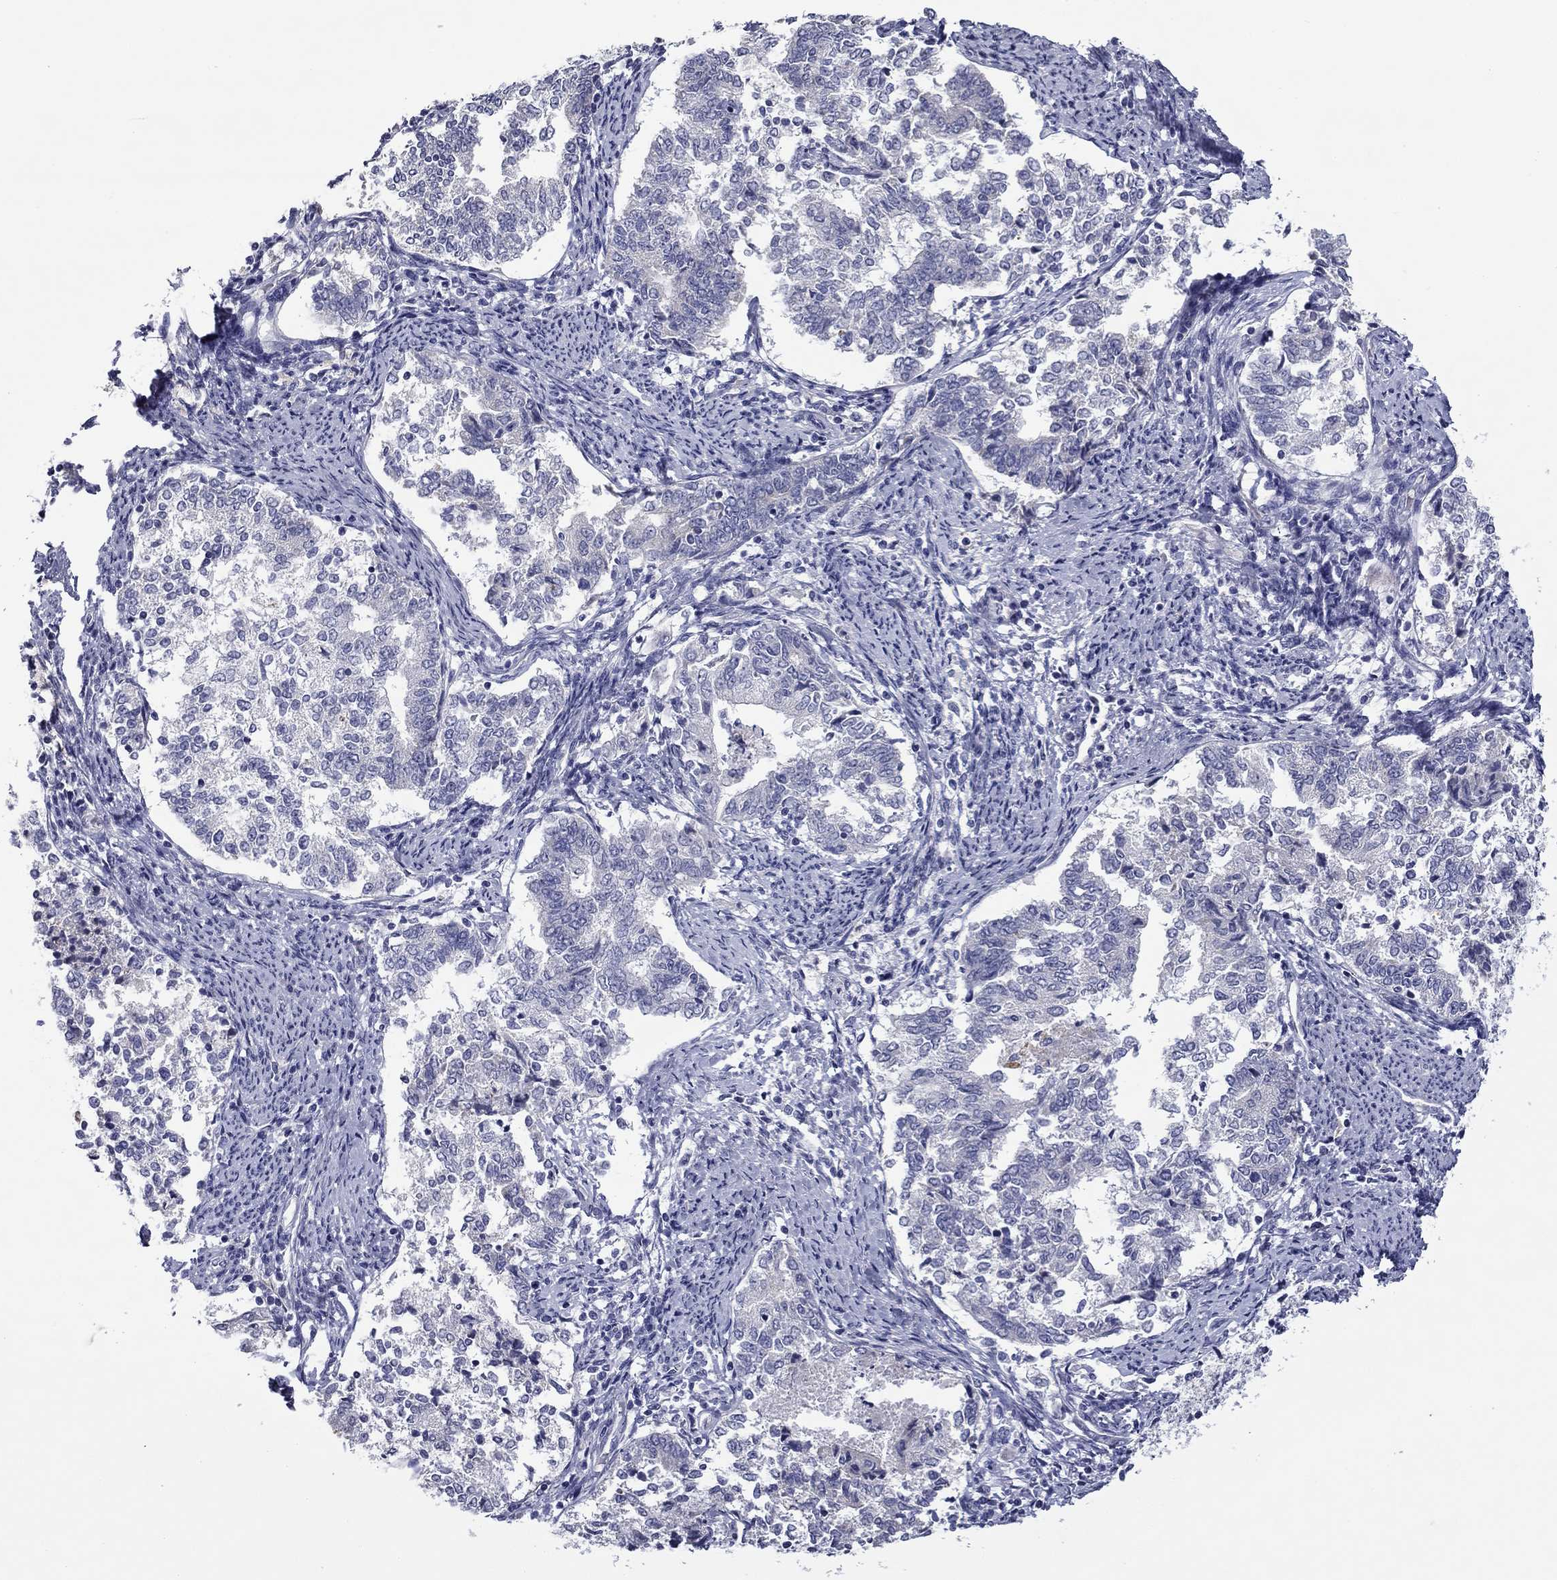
{"staining": {"intensity": "negative", "quantity": "none", "location": "none"}, "tissue": "endometrial cancer", "cell_type": "Tumor cells", "image_type": "cancer", "snomed": [{"axis": "morphology", "description": "Adenocarcinoma, NOS"}, {"axis": "topography", "description": "Endometrium"}], "caption": "An image of endometrial adenocarcinoma stained for a protein demonstrates no brown staining in tumor cells.", "gene": "SPATA7", "patient": {"sex": "female", "age": 65}}